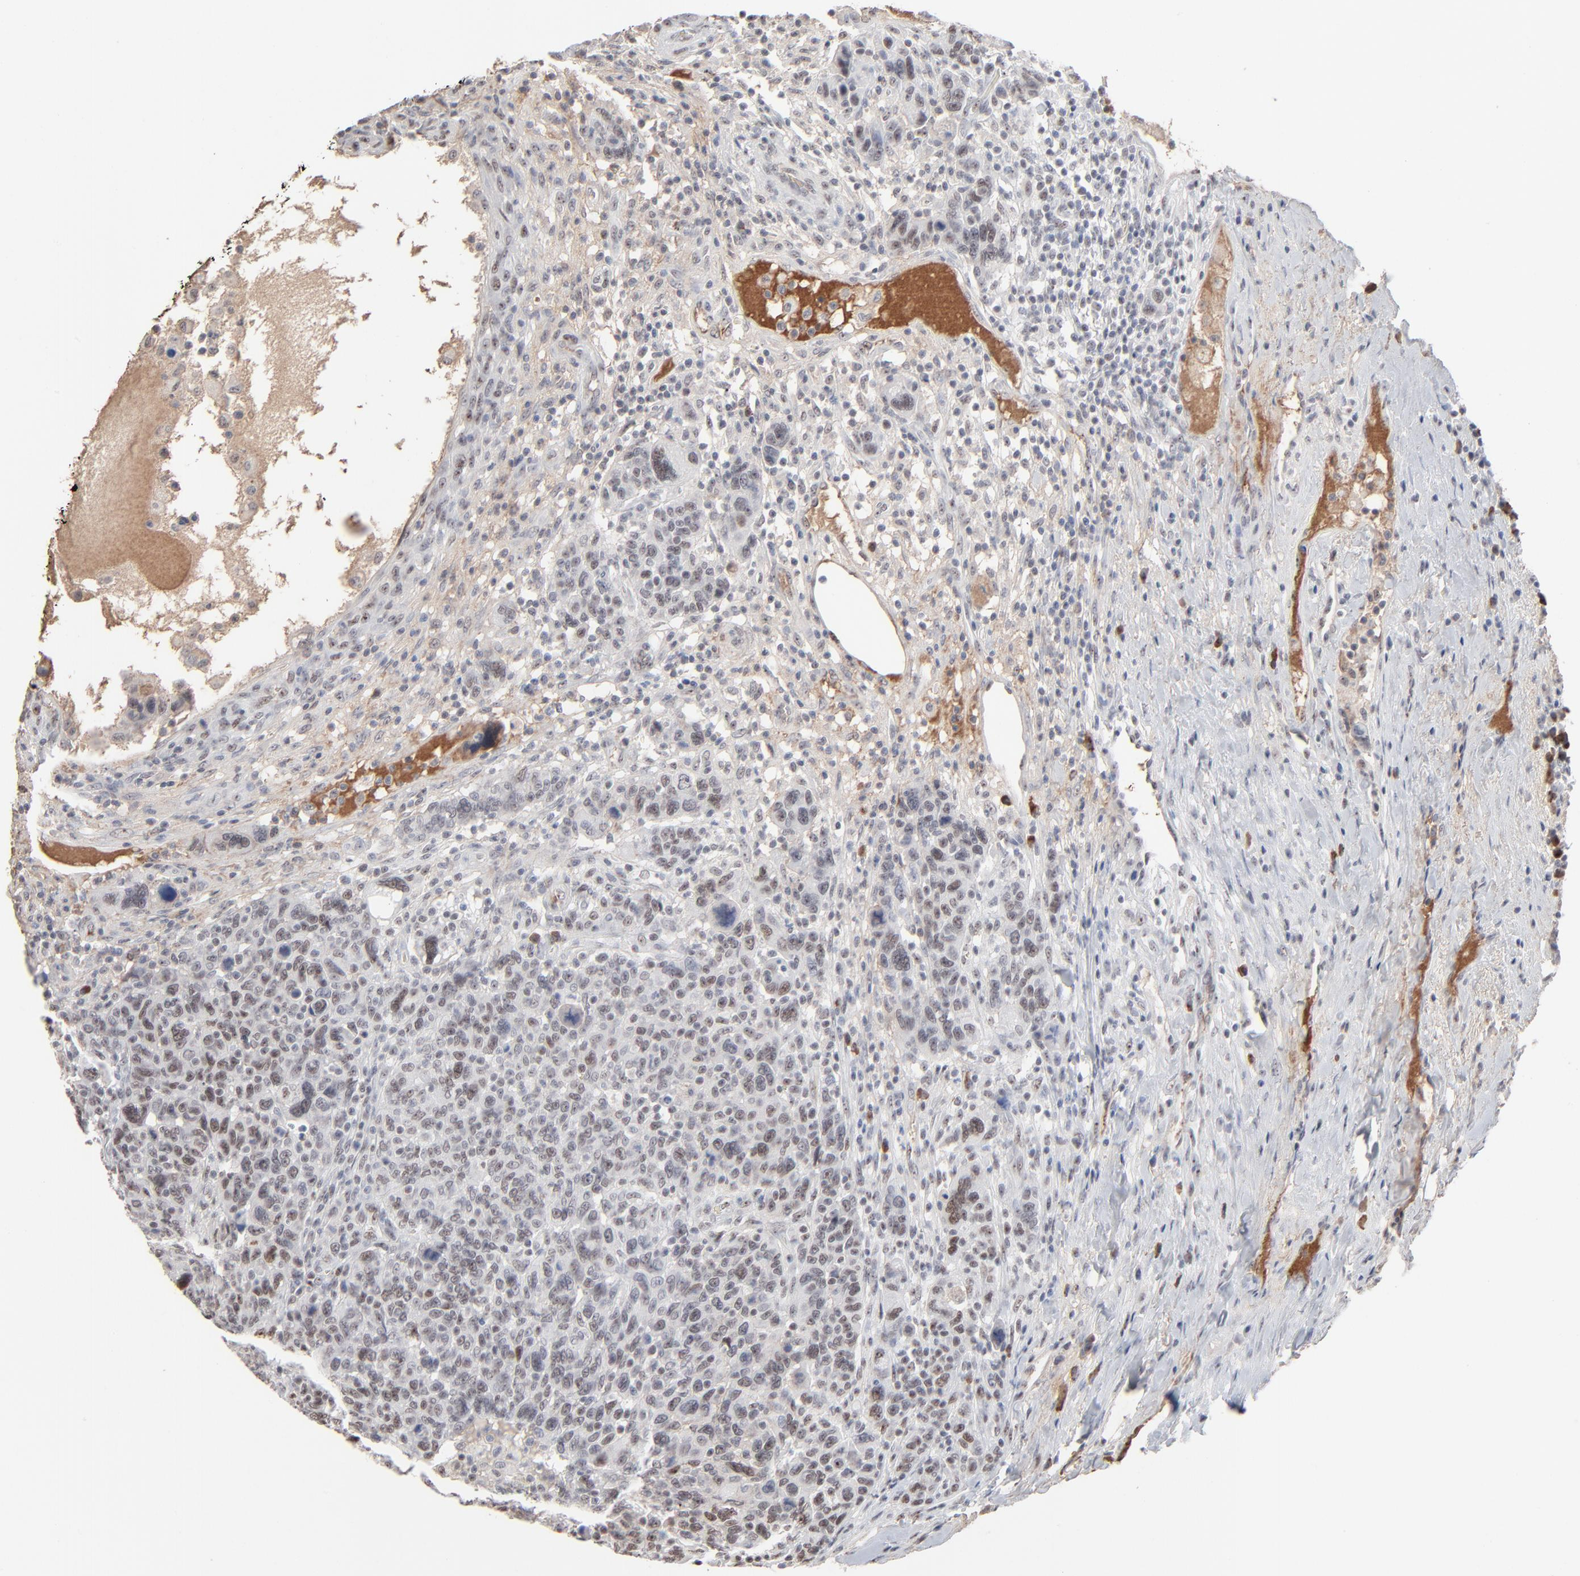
{"staining": {"intensity": "weak", "quantity": "25%-75%", "location": "nuclear"}, "tissue": "breast cancer", "cell_type": "Tumor cells", "image_type": "cancer", "snomed": [{"axis": "morphology", "description": "Duct carcinoma"}, {"axis": "topography", "description": "Breast"}], "caption": "Immunohistochemical staining of breast cancer (invasive ductal carcinoma) reveals weak nuclear protein positivity in about 25%-75% of tumor cells. Immunohistochemistry stains the protein in brown and the nuclei are stained blue.", "gene": "MPHOSPH6", "patient": {"sex": "female", "age": 37}}